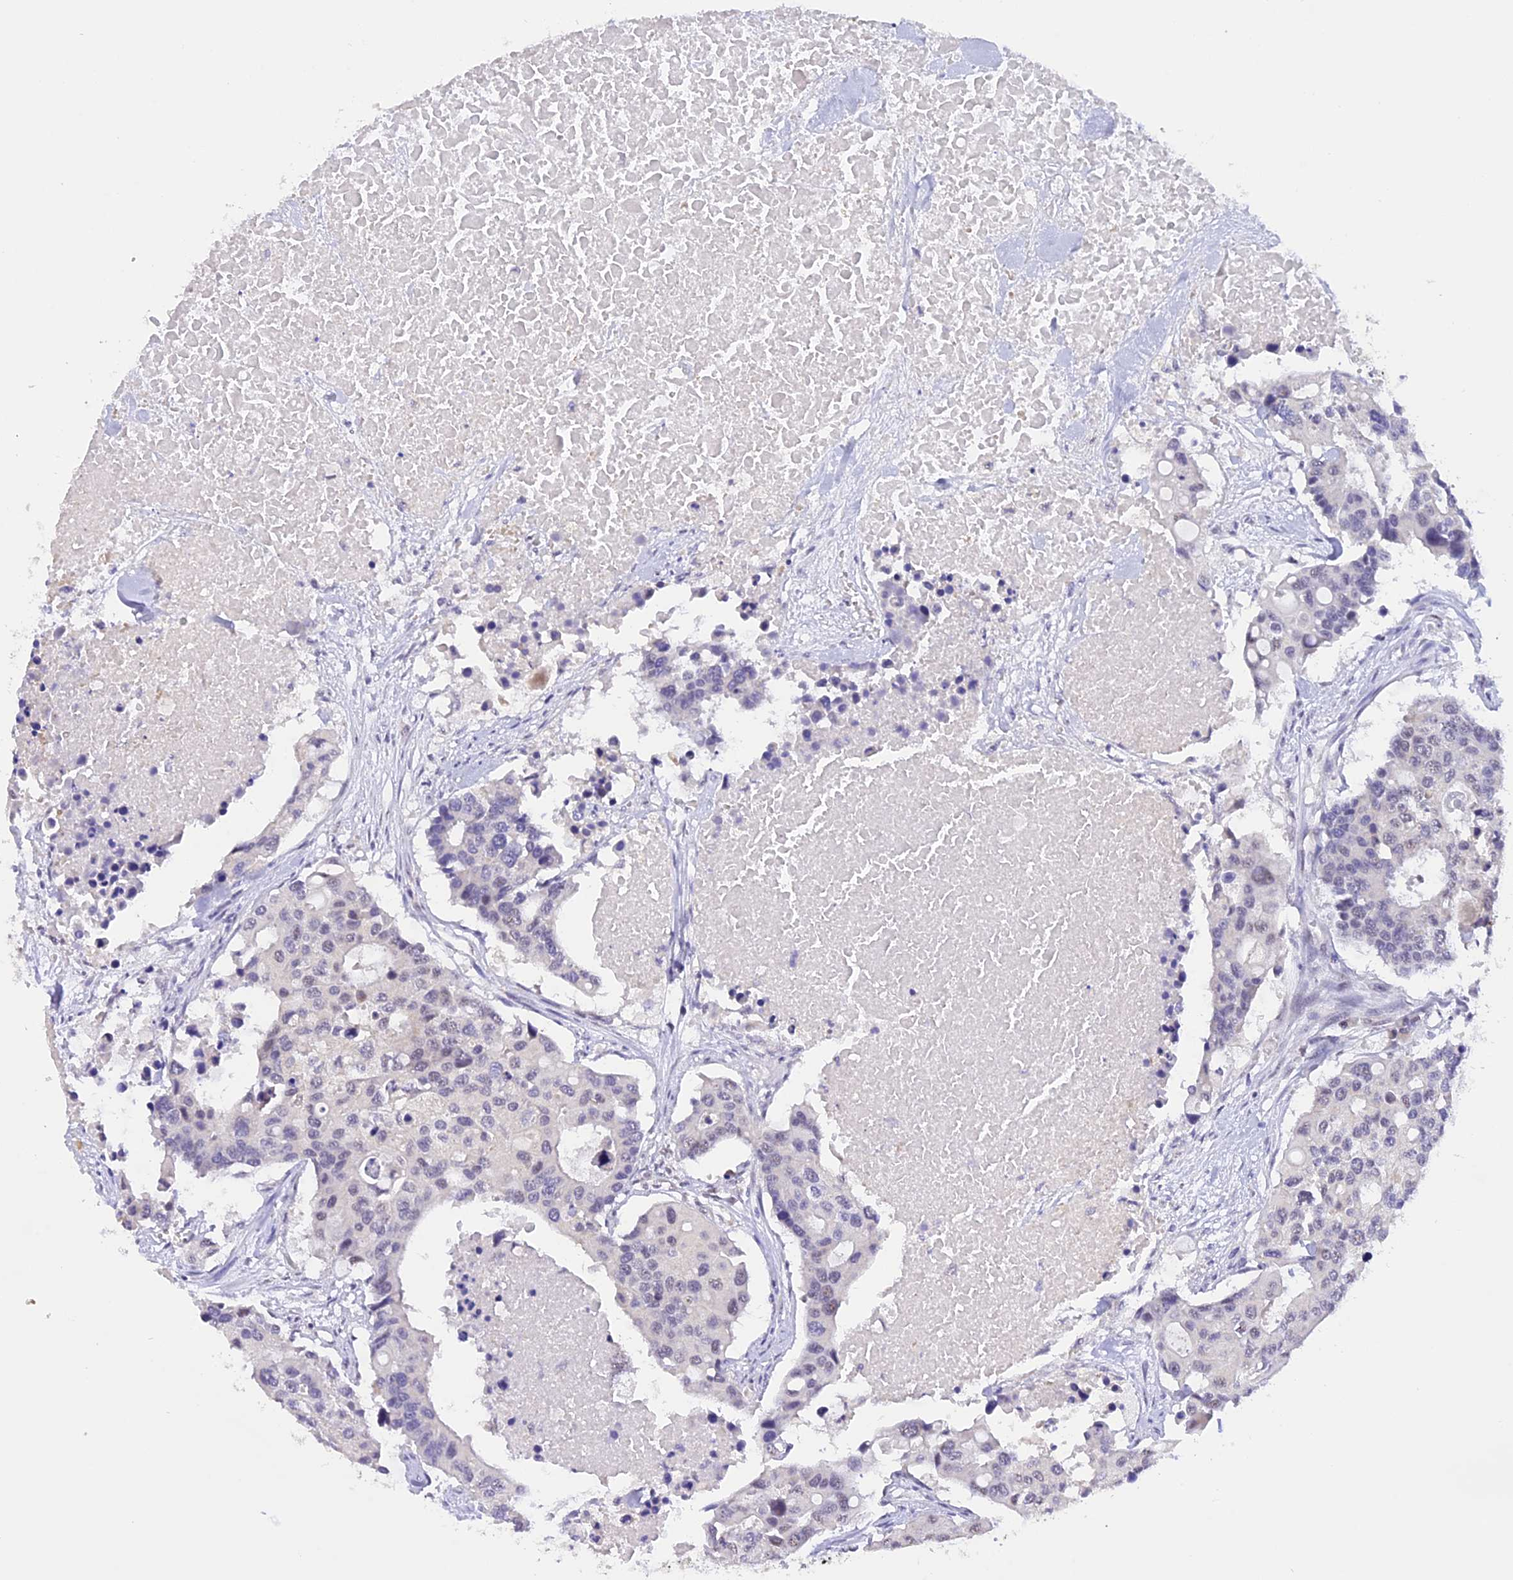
{"staining": {"intensity": "negative", "quantity": "none", "location": "none"}, "tissue": "colorectal cancer", "cell_type": "Tumor cells", "image_type": "cancer", "snomed": [{"axis": "morphology", "description": "Adenocarcinoma, NOS"}, {"axis": "topography", "description": "Colon"}], "caption": "DAB immunohistochemical staining of human adenocarcinoma (colorectal) demonstrates no significant staining in tumor cells.", "gene": "AHSP", "patient": {"sex": "male", "age": 77}}